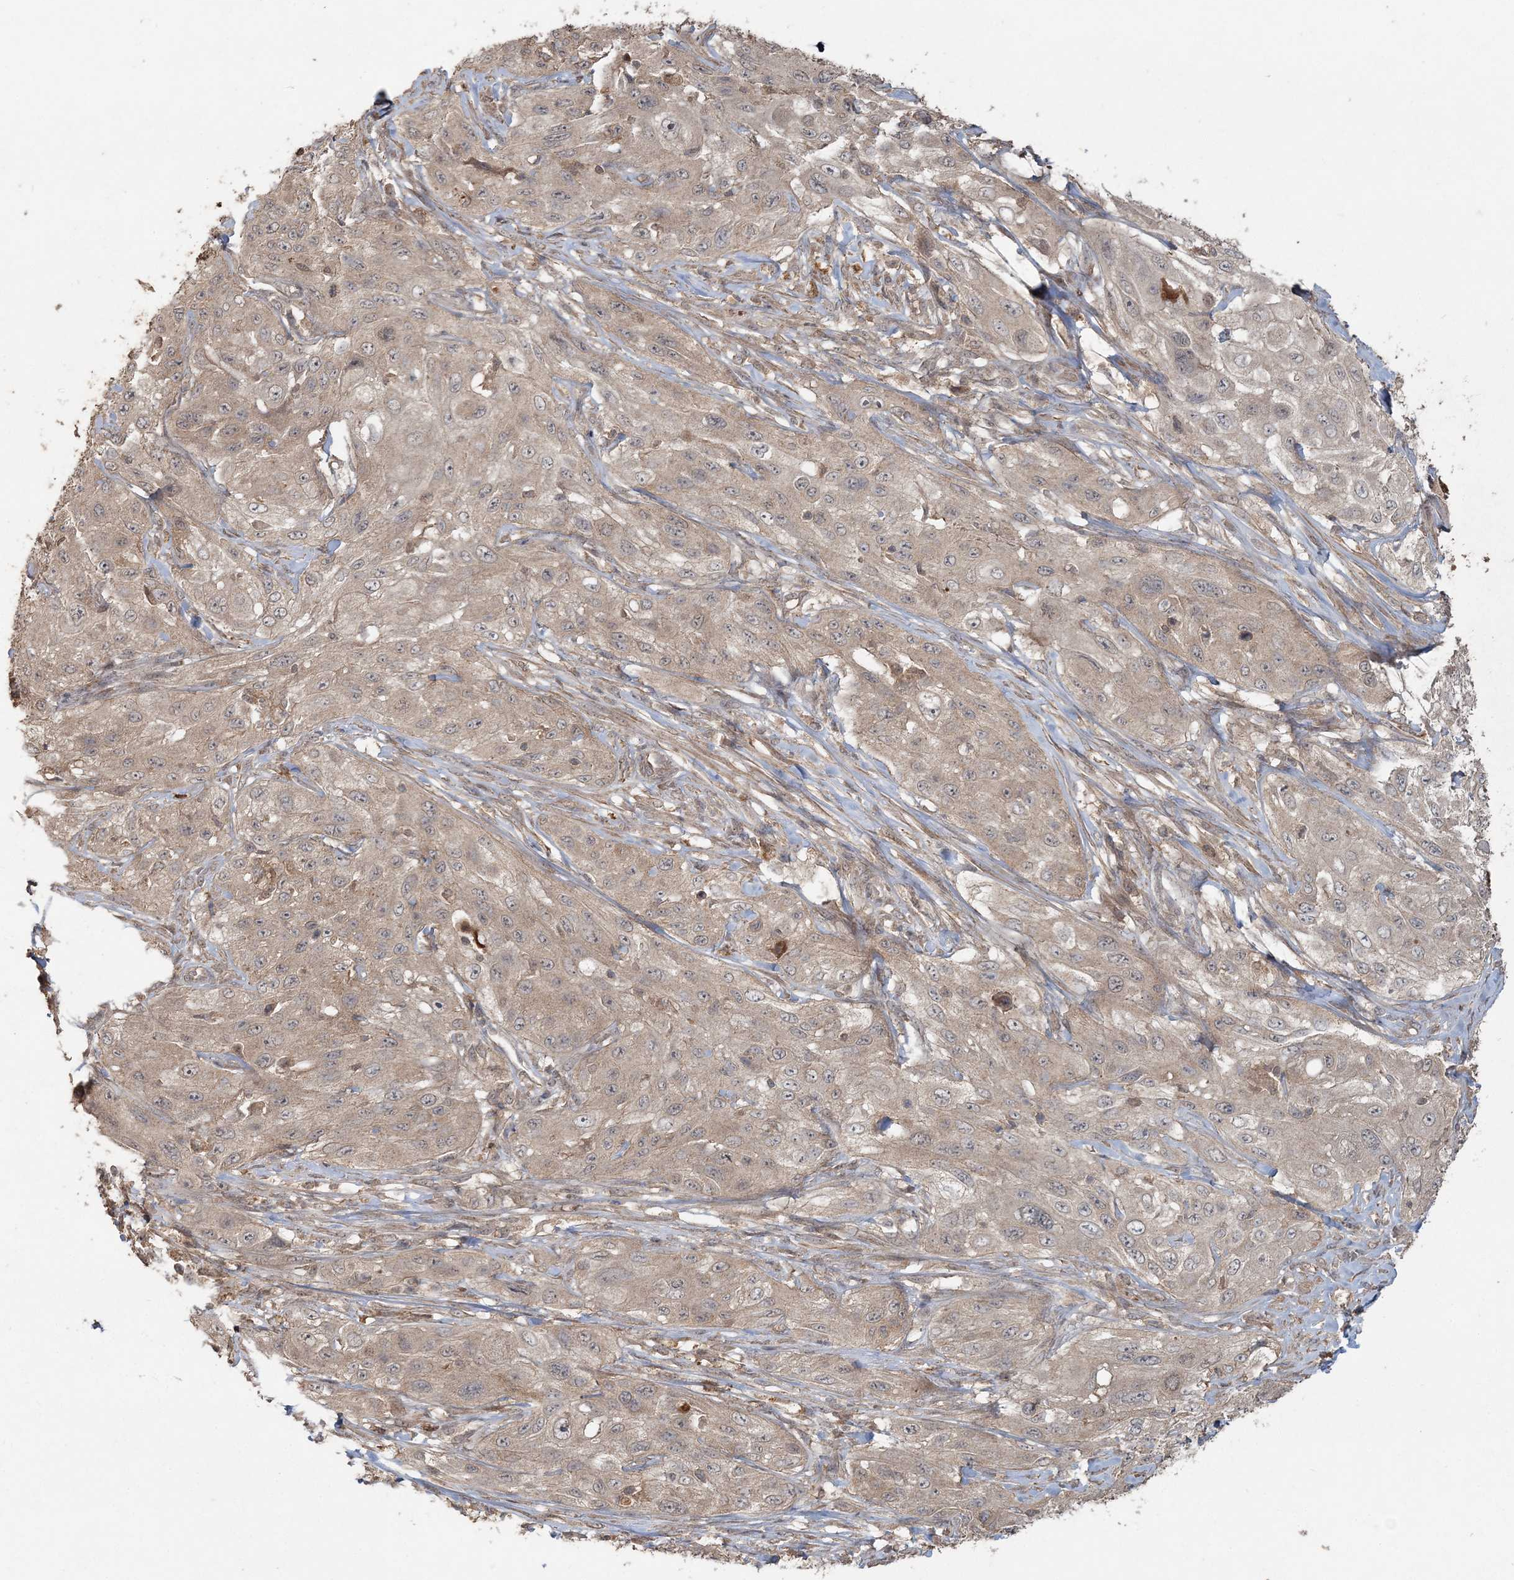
{"staining": {"intensity": "weak", "quantity": "<25%", "location": "cytoplasmic/membranous"}, "tissue": "cervical cancer", "cell_type": "Tumor cells", "image_type": "cancer", "snomed": [{"axis": "morphology", "description": "Squamous cell carcinoma, NOS"}, {"axis": "topography", "description": "Cervix"}], "caption": "Immunohistochemical staining of cervical squamous cell carcinoma shows no significant expression in tumor cells.", "gene": "SPRY1", "patient": {"sex": "female", "age": 42}}